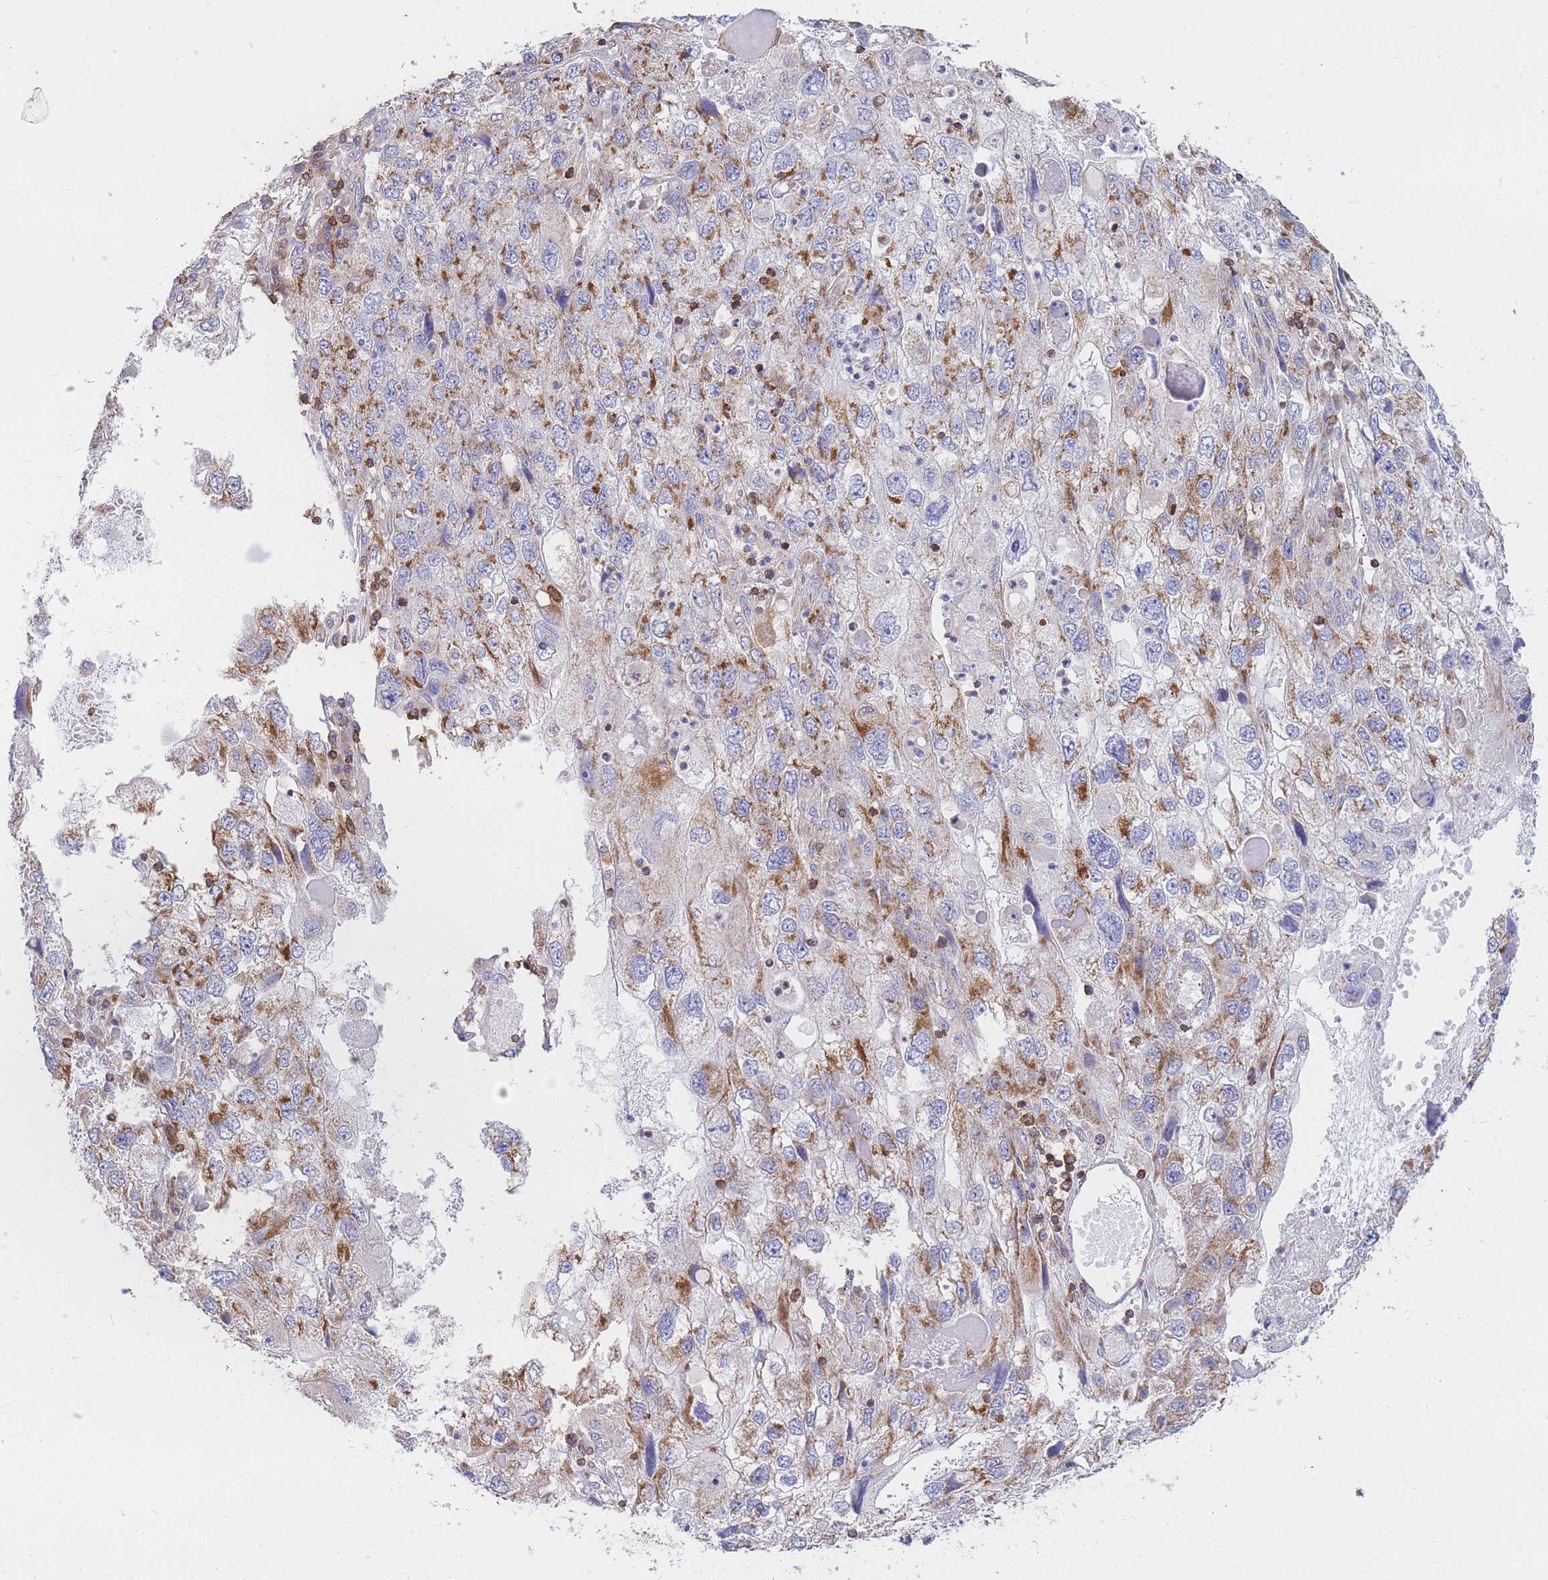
{"staining": {"intensity": "moderate", "quantity": "<25%", "location": "cytoplasmic/membranous"}, "tissue": "endometrial cancer", "cell_type": "Tumor cells", "image_type": "cancer", "snomed": [{"axis": "morphology", "description": "Adenocarcinoma, NOS"}, {"axis": "topography", "description": "Endometrium"}], "caption": "Endometrial cancer stained with a protein marker shows moderate staining in tumor cells.", "gene": "MRPL54", "patient": {"sex": "female", "age": 49}}